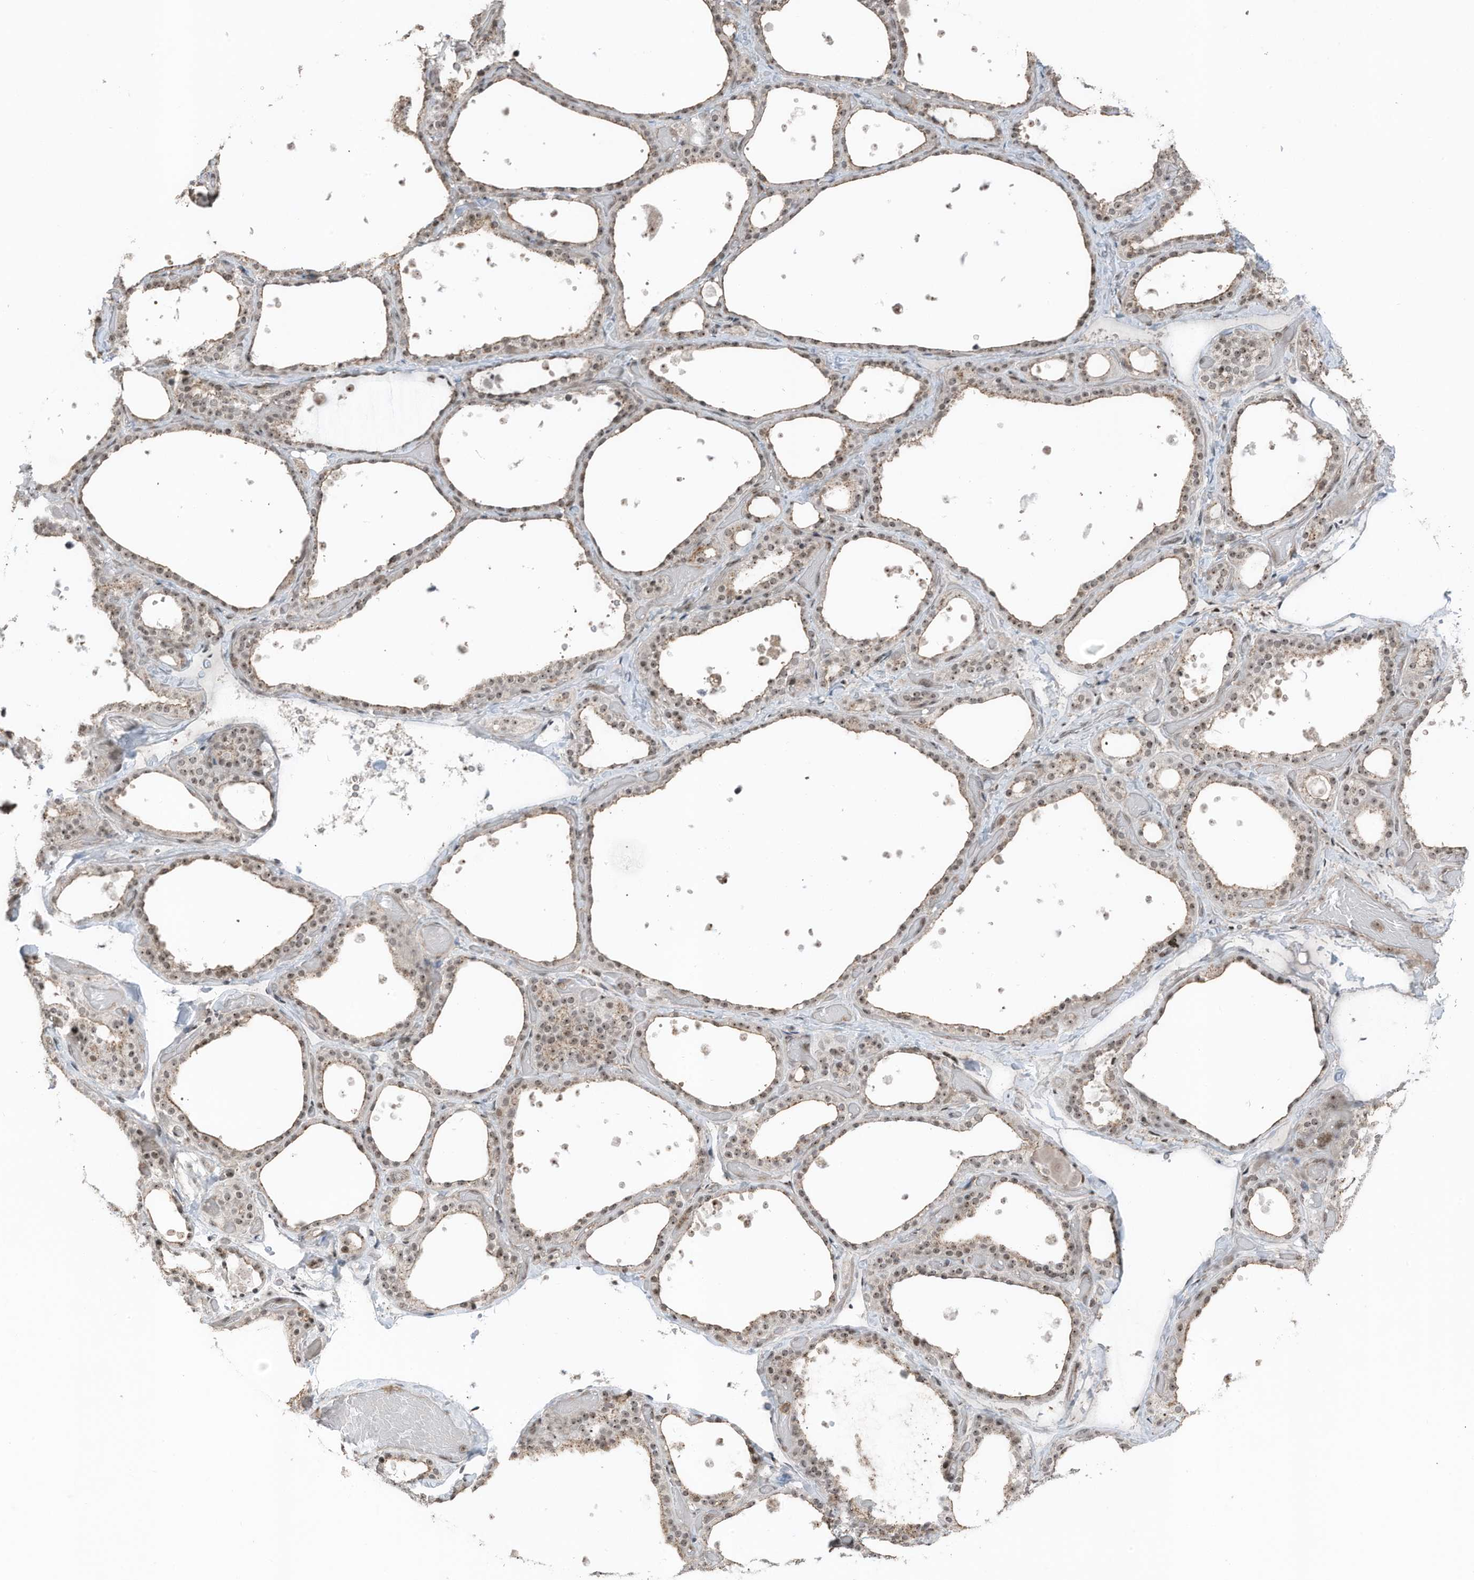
{"staining": {"intensity": "moderate", "quantity": ">75%", "location": "nuclear"}, "tissue": "thyroid gland", "cell_type": "Glandular cells", "image_type": "normal", "snomed": [{"axis": "morphology", "description": "Normal tissue, NOS"}, {"axis": "topography", "description": "Thyroid gland"}], "caption": "High-power microscopy captured an immunohistochemistry photomicrograph of benign thyroid gland, revealing moderate nuclear positivity in approximately >75% of glandular cells. Using DAB (3,3'-diaminobenzidine) (brown) and hematoxylin (blue) stains, captured at high magnification using brightfield microscopy.", "gene": "UTP3", "patient": {"sex": "female", "age": 44}}